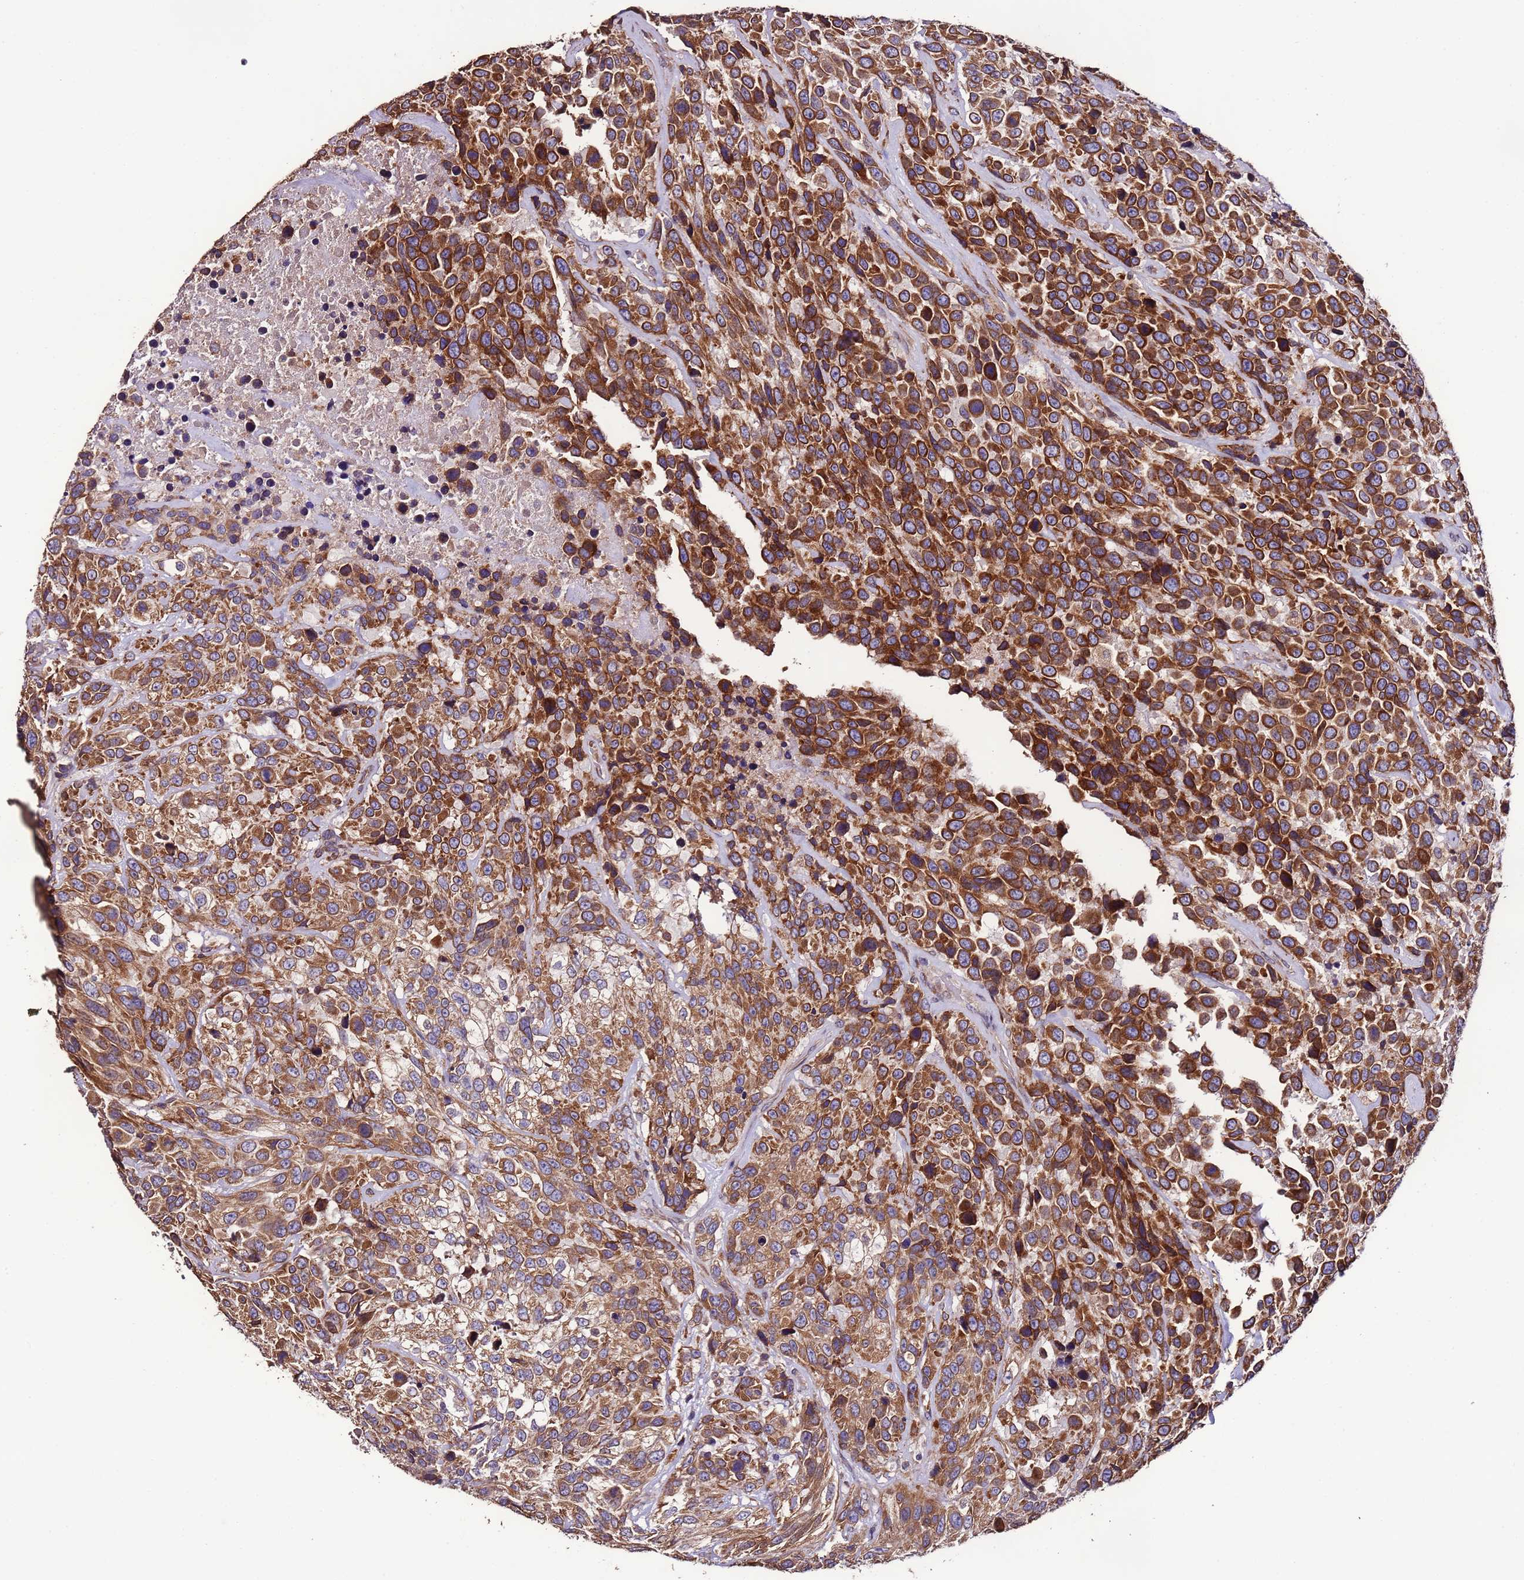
{"staining": {"intensity": "strong", "quantity": "25%-75%", "location": "cytoplasmic/membranous"}, "tissue": "urothelial cancer", "cell_type": "Tumor cells", "image_type": "cancer", "snomed": [{"axis": "morphology", "description": "Urothelial carcinoma, High grade"}, {"axis": "topography", "description": "Urinary bladder"}], "caption": "The photomicrograph shows immunohistochemical staining of urothelial cancer. There is strong cytoplasmic/membranous expression is appreciated in about 25%-75% of tumor cells. The staining was performed using DAB (3,3'-diaminobenzidine) to visualize the protein expression in brown, while the nuclei were stained in blue with hematoxylin (Magnification: 20x).", "gene": "SLC41A3", "patient": {"sex": "male", "age": 56}}